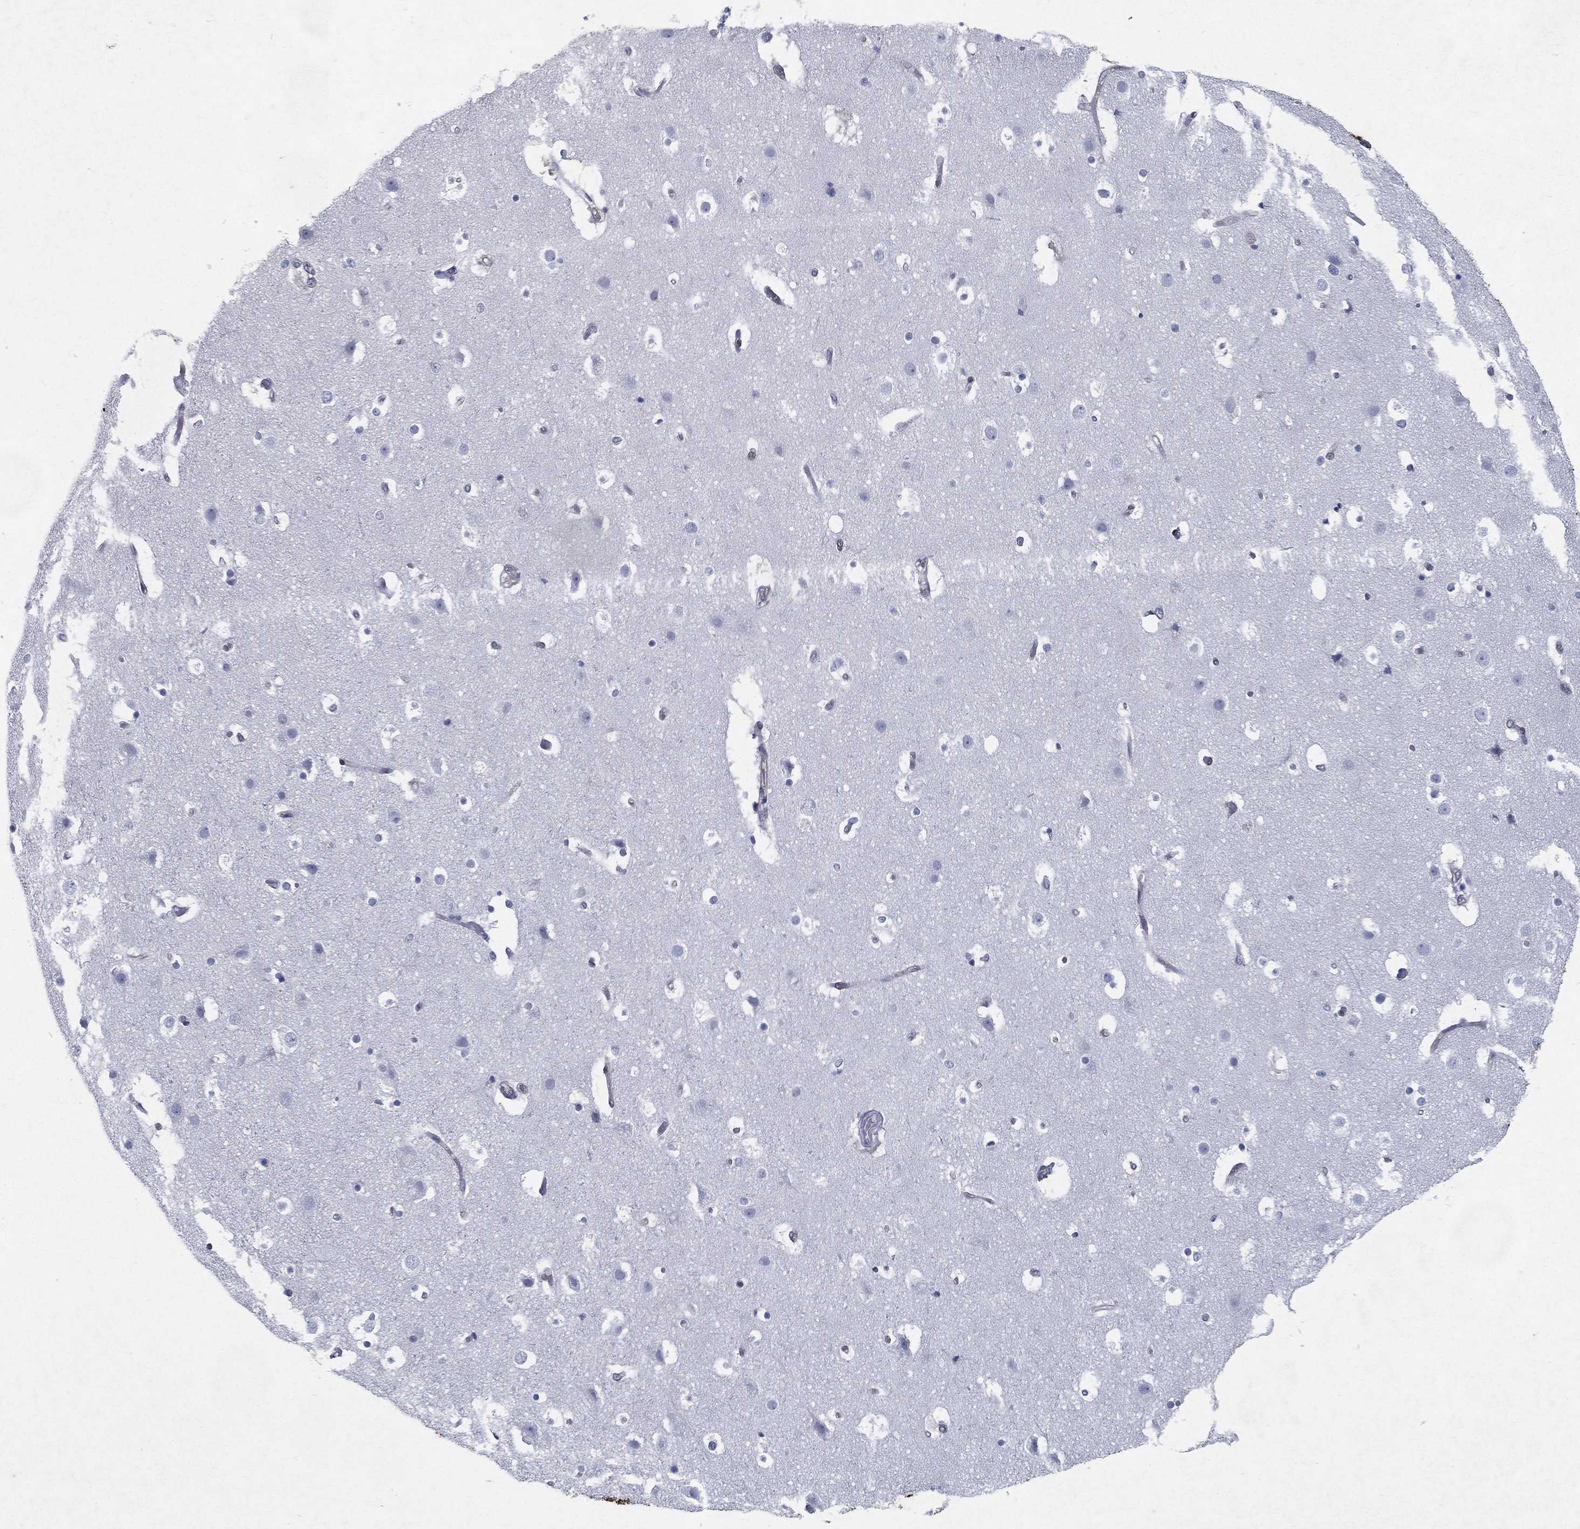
{"staining": {"intensity": "negative", "quantity": "none", "location": "none"}, "tissue": "cerebral cortex", "cell_type": "Endothelial cells", "image_type": "normal", "snomed": [{"axis": "morphology", "description": "Normal tissue, NOS"}, {"axis": "topography", "description": "Cerebral cortex"}], "caption": "Immunohistochemistry photomicrograph of normal cerebral cortex: cerebral cortex stained with DAB exhibits no significant protein expression in endothelial cells. (DAB (3,3'-diaminobenzidine) immunohistochemistry (IHC) visualized using brightfield microscopy, high magnification).", "gene": "RGS13", "patient": {"sex": "female", "age": 52}}